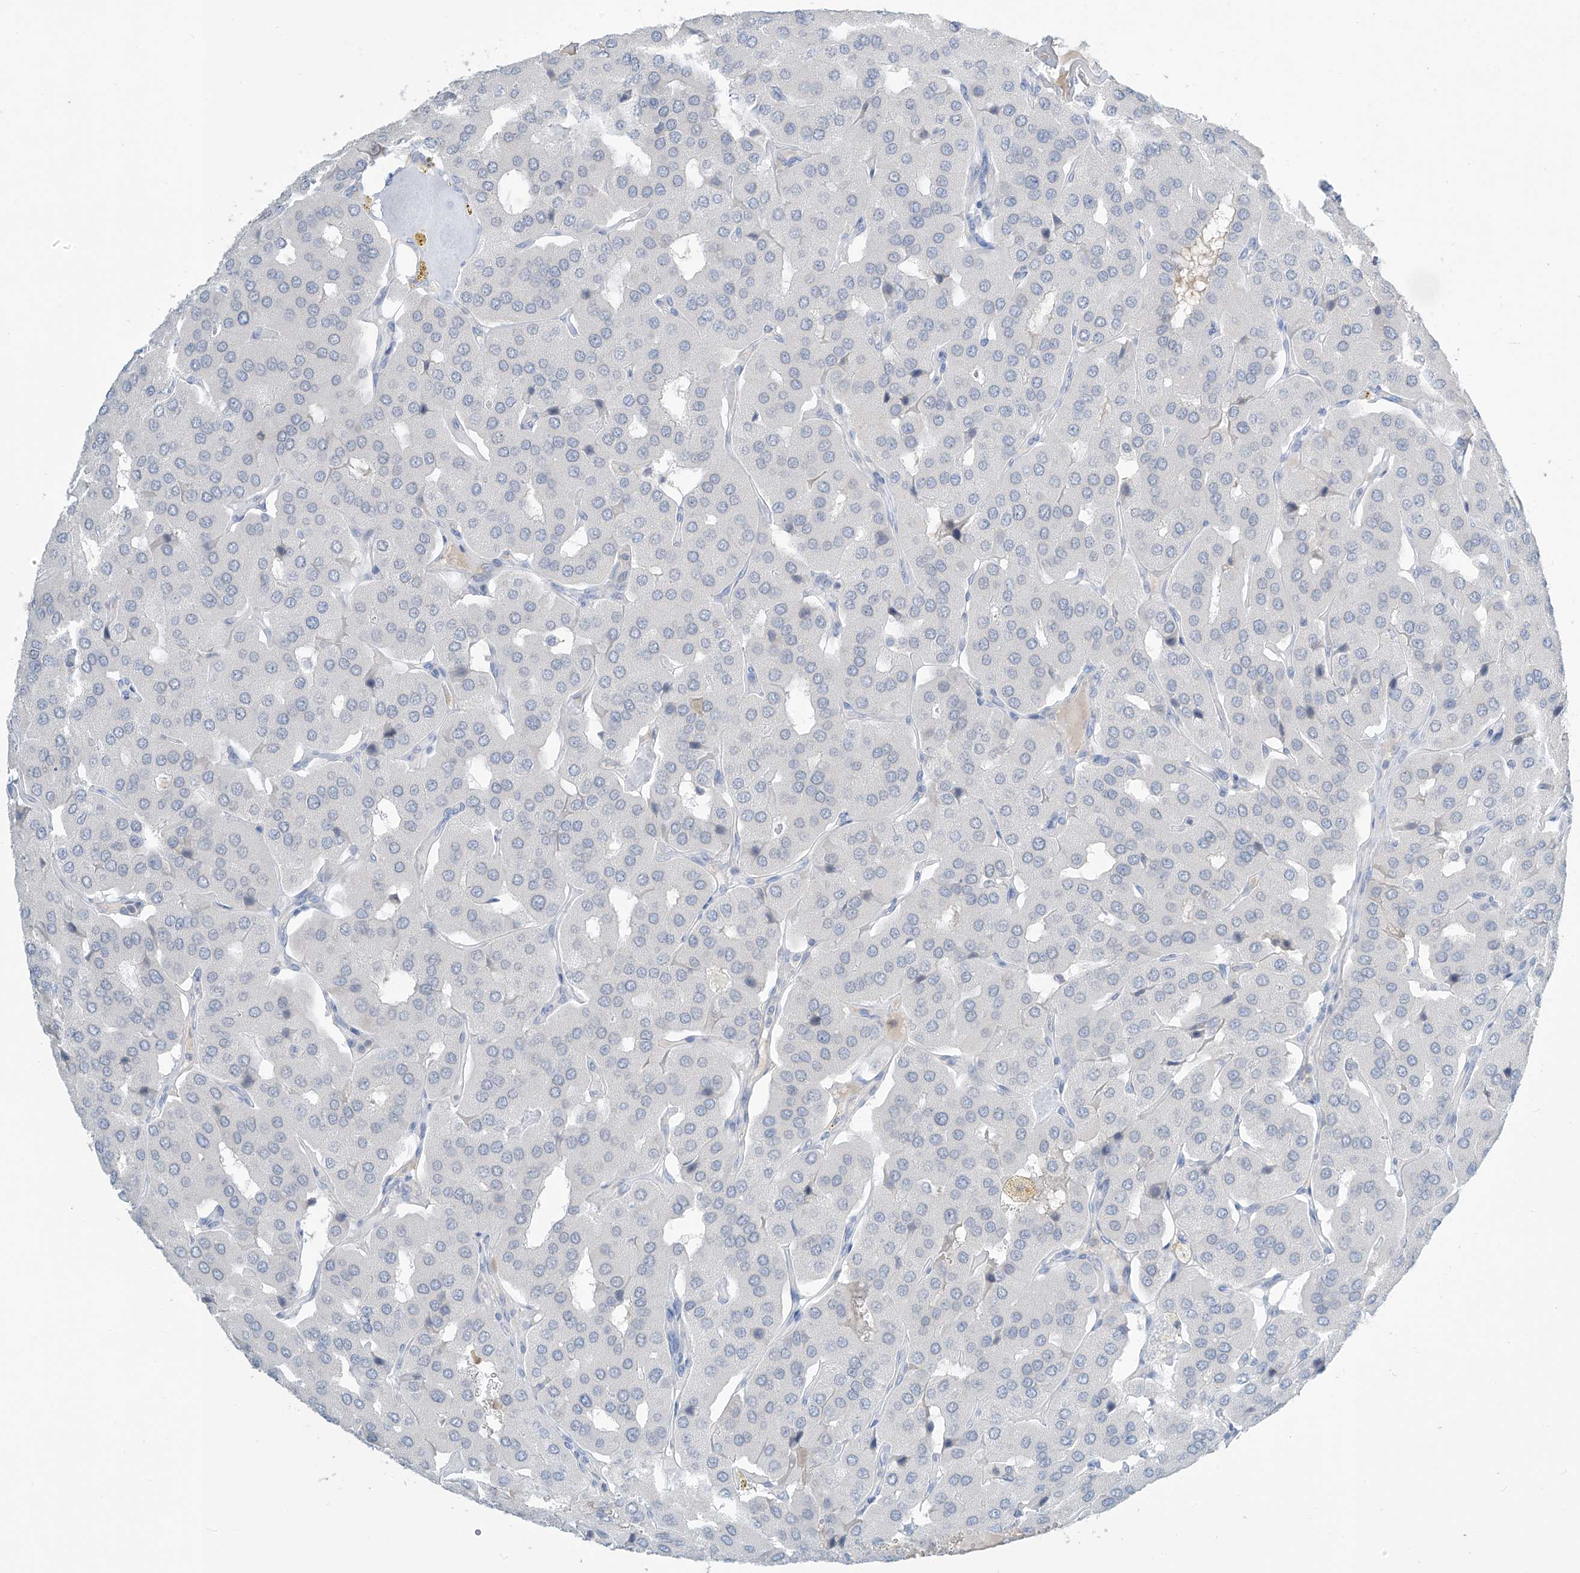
{"staining": {"intensity": "negative", "quantity": "none", "location": "none"}, "tissue": "parathyroid gland", "cell_type": "Glandular cells", "image_type": "normal", "snomed": [{"axis": "morphology", "description": "Normal tissue, NOS"}, {"axis": "morphology", "description": "Adenoma, NOS"}, {"axis": "topography", "description": "Parathyroid gland"}], "caption": "Immunohistochemistry of normal human parathyroid gland demonstrates no staining in glandular cells.", "gene": "METAP1D", "patient": {"sex": "female", "age": 86}}